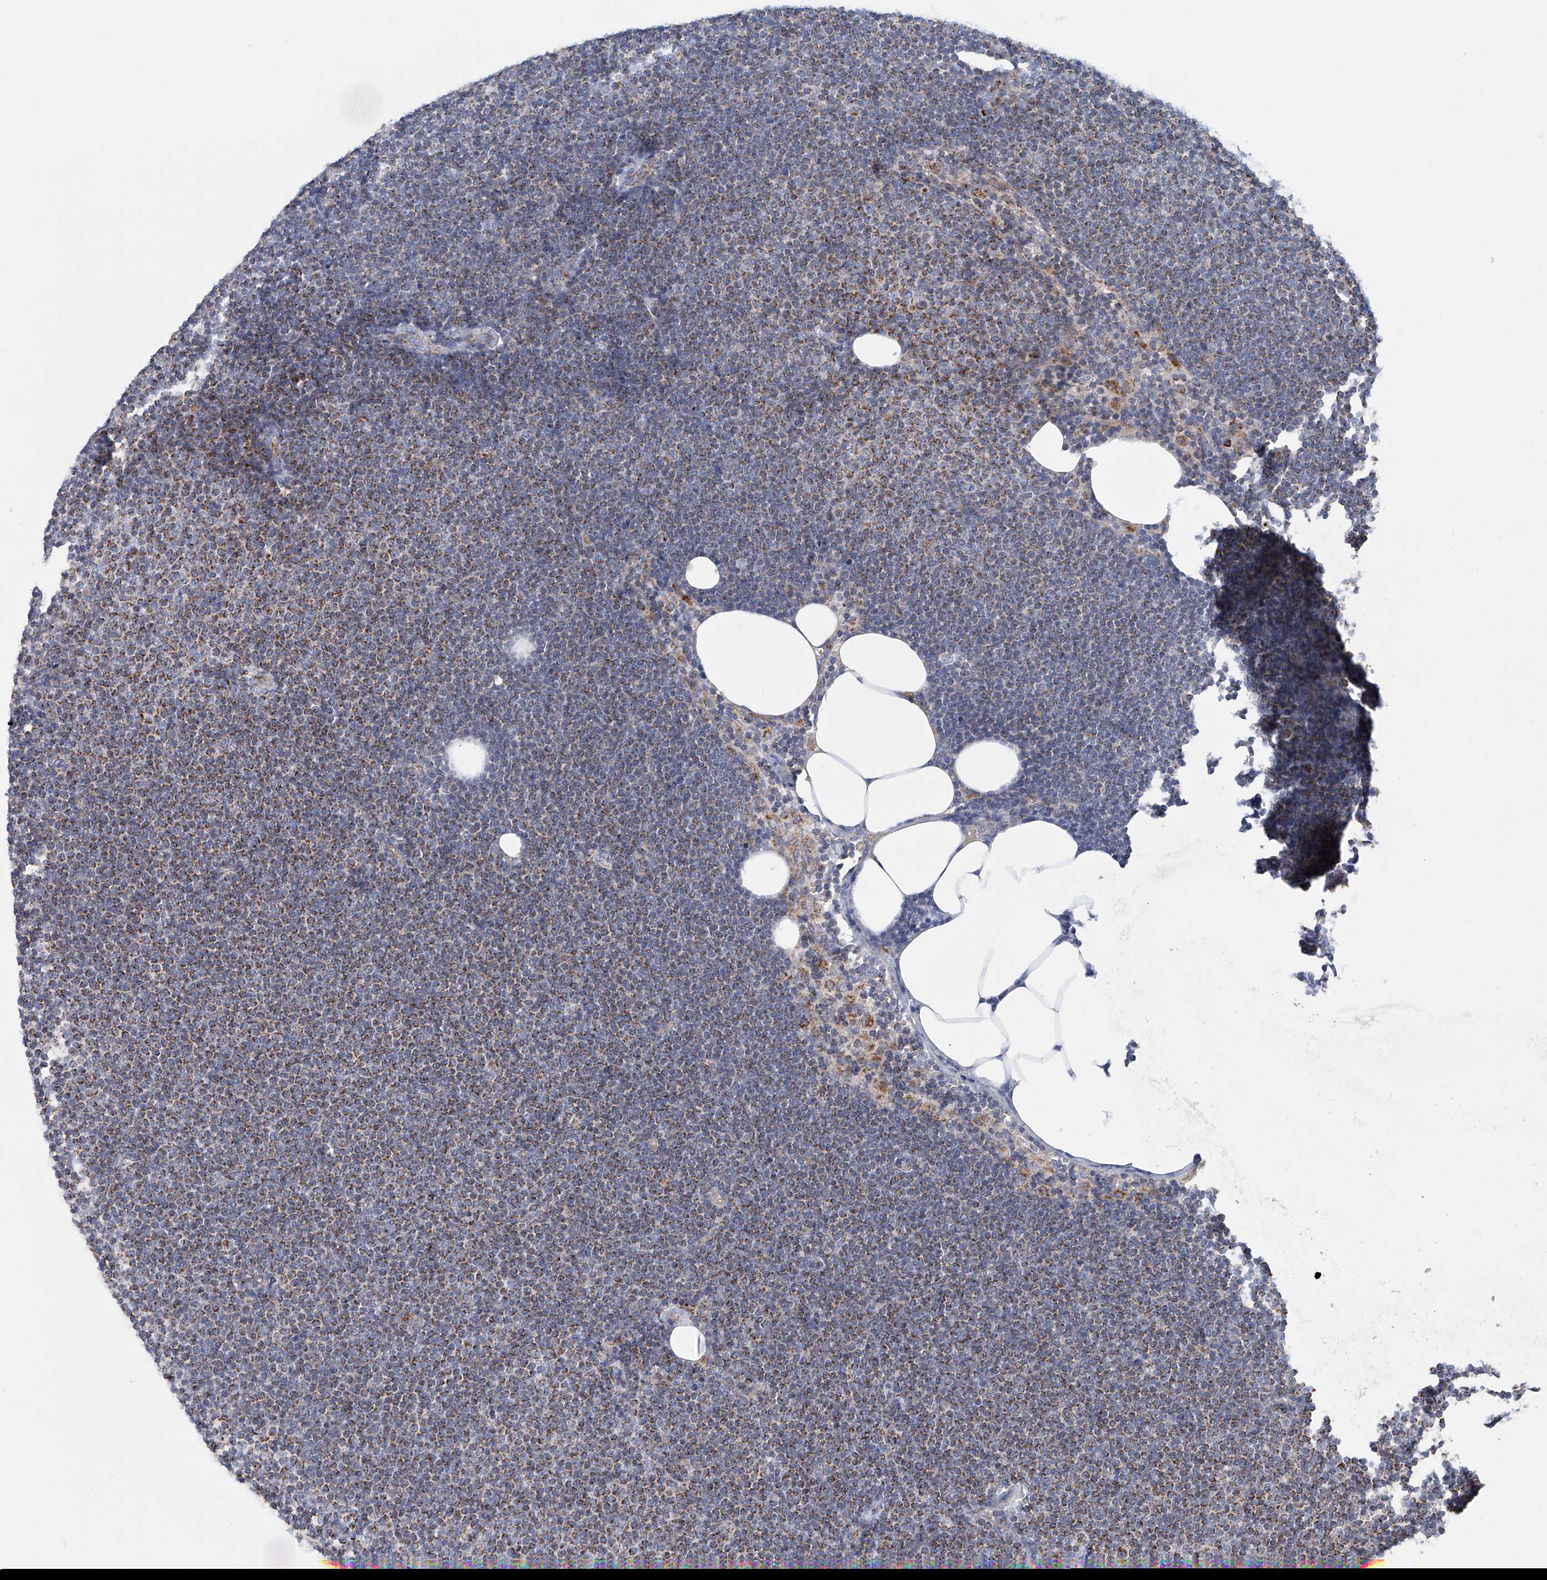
{"staining": {"intensity": "moderate", "quantity": ">75%", "location": "cytoplasmic/membranous"}, "tissue": "lymphoma", "cell_type": "Tumor cells", "image_type": "cancer", "snomed": [{"axis": "morphology", "description": "Malignant lymphoma, non-Hodgkin's type, Low grade"}, {"axis": "topography", "description": "Lymph node"}], "caption": "Immunohistochemistry (IHC) (DAB (3,3'-diaminobenzidine)) staining of human malignant lymphoma, non-Hodgkin's type (low-grade) exhibits moderate cytoplasmic/membranous protein staining in about >75% of tumor cells. (Brightfield microscopy of DAB IHC at high magnification).", "gene": "MCL1", "patient": {"sex": "female", "age": 53}}